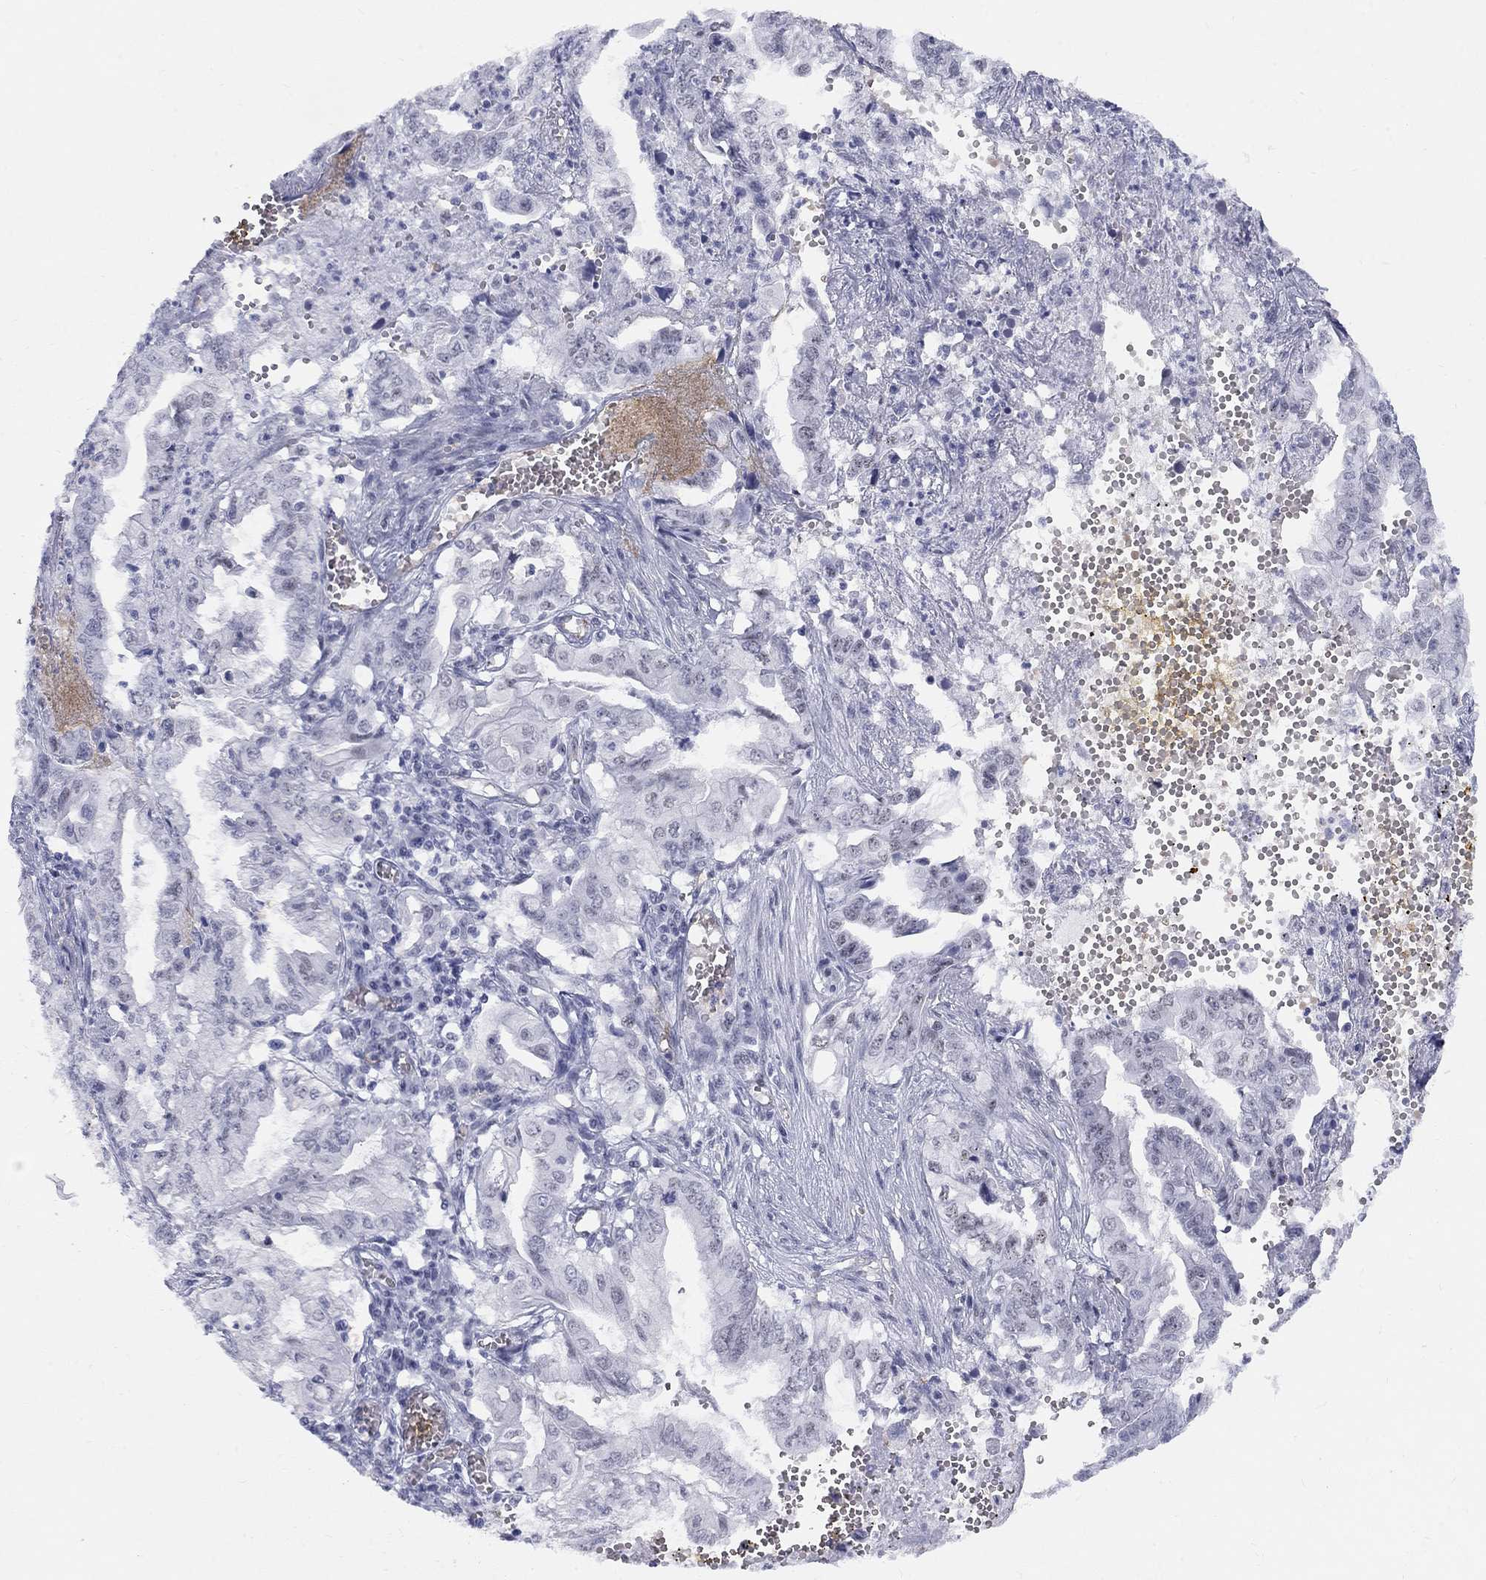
{"staining": {"intensity": "negative", "quantity": "none", "location": "none"}, "tissue": "pancreatic cancer", "cell_type": "Tumor cells", "image_type": "cancer", "snomed": [{"axis": "morphology", "description": "Adenocarcinoma, NOS"}, {"axis": "topography", "description": "Pancreas"}], "caption": "This is an IHC image of human pancreatic cancer. There is no positivity in tumor cells.", "gene": "DMTN", "patient": {"sex": "male", "age": 68}}